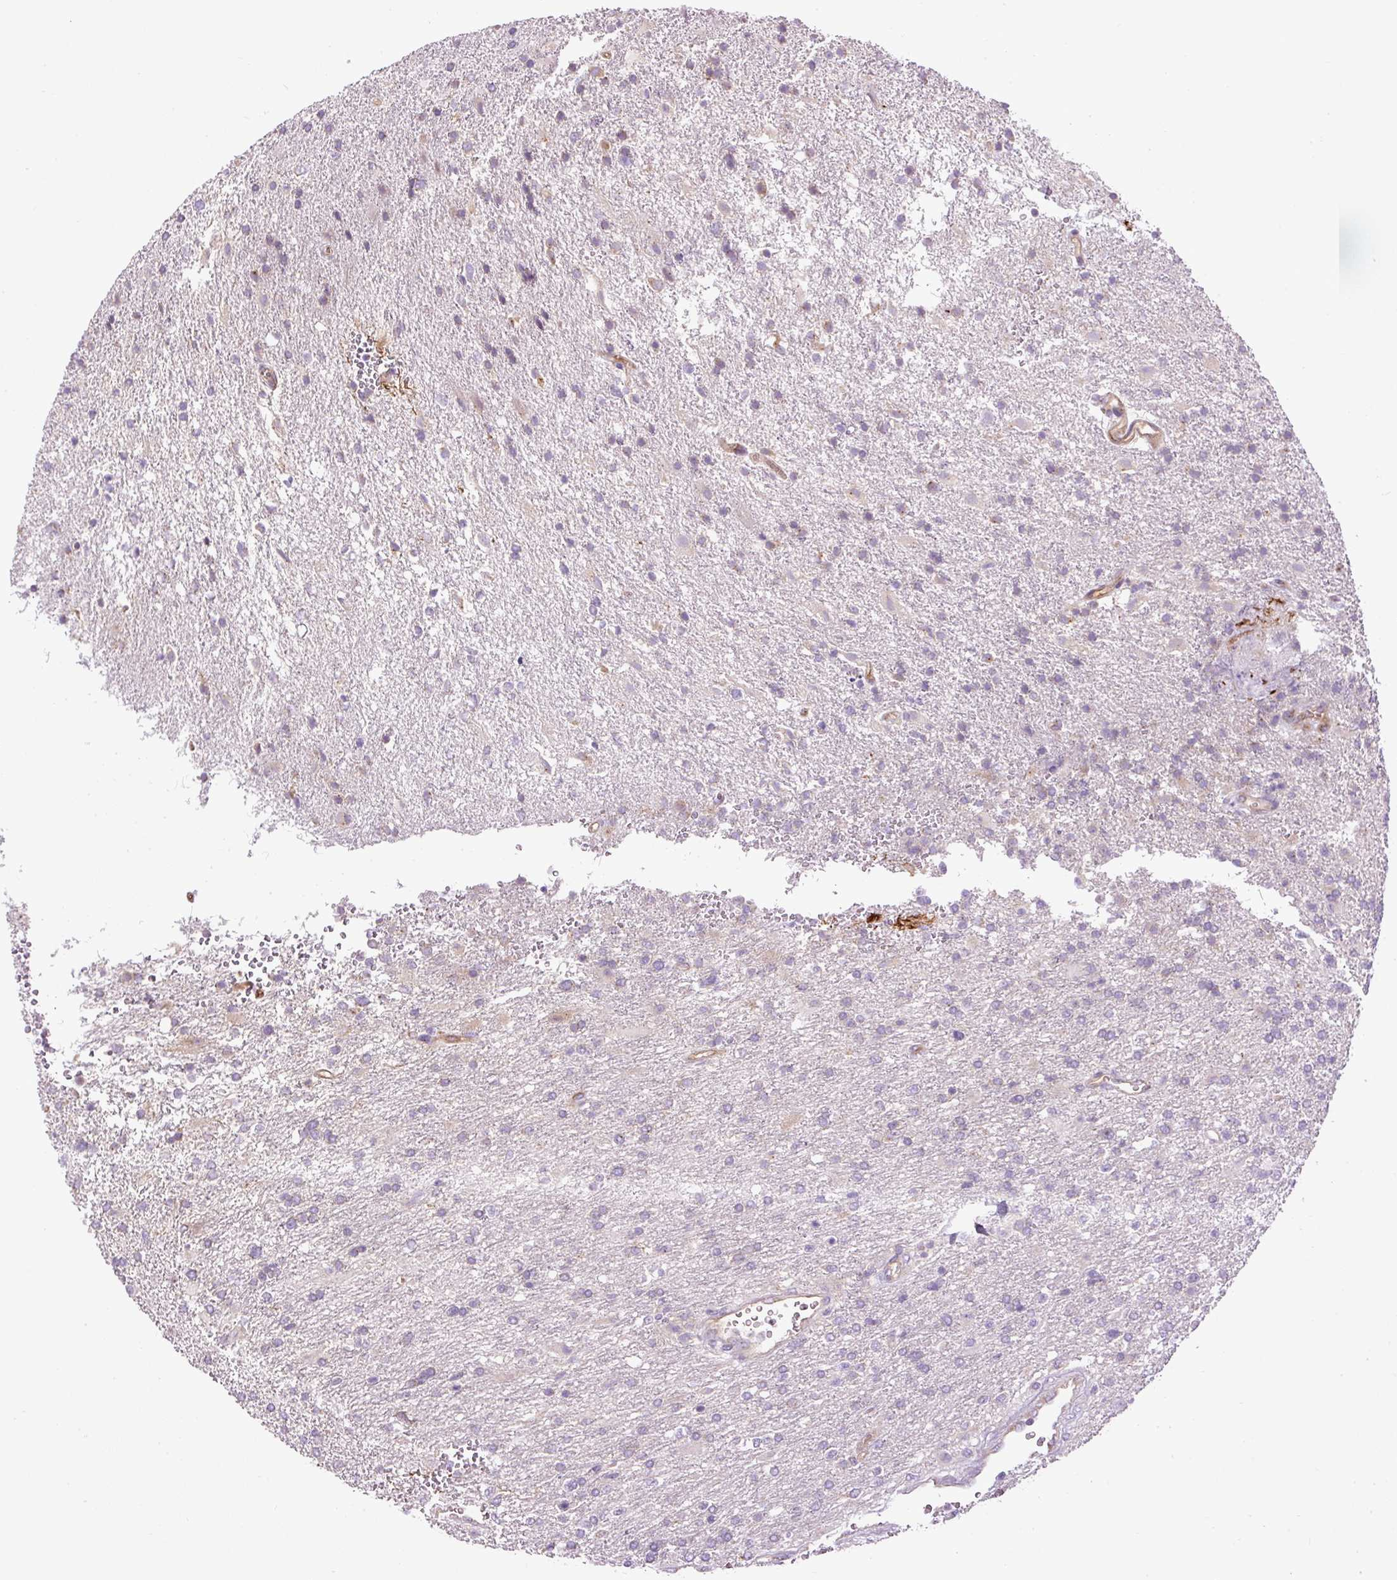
{"staining": {"intensity": "weak", "quantity": "<25%", "location": "cytoplasmic/membranous"}, "tissue": "glioma", "cell_type": "Tumor cells", "image_type": "cancer", "snomed": [{"axis": "morphology", "description": "Glioma, malignant, High grade"}, {"axis": "topography", "description": "Brain"}], "caption": "Glioma stained for a protein using IHC demonstrates no expression tumor cells.", "gene": "ZNF547", "patient": {"sex": "male", "age": 56}}